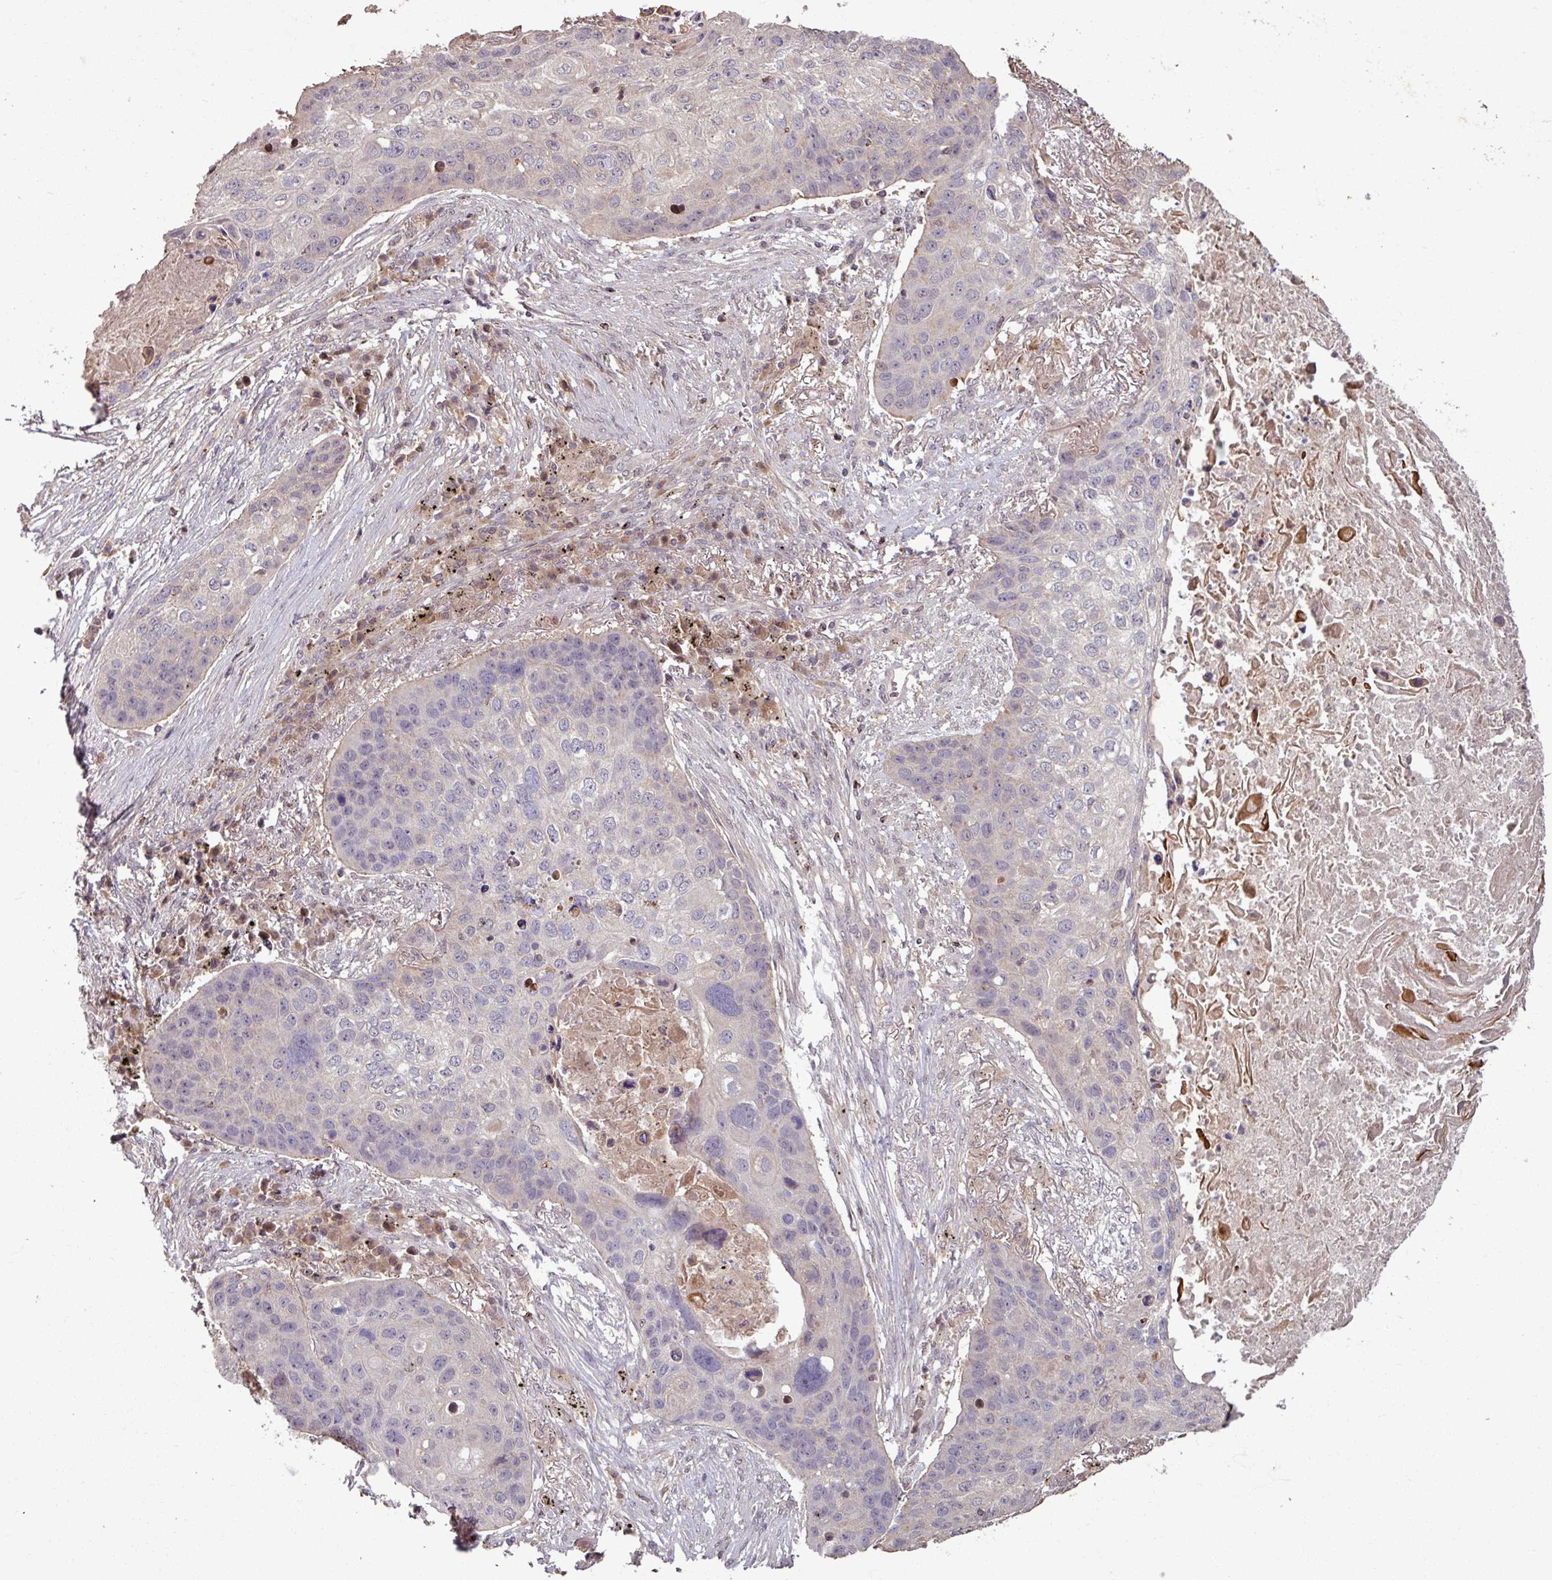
{"staining": {"intensity": "negative", "quantity": "none", "location": "none"}, "tissue": "lung cancer", "cell_type": "Tumor cells", "image_type": "cancer", "snomed": [{"axis": "morphology", "description": "Squamous cell carcinoma, NOS"}, {"axis": "topography", "description": "Lung"}], "caption": "Protein analysis of squamous cell carcinoma (lung) demonstrates no significant expression in tumor cells.", "gene": "OR6B1", "patient": {"sex": "female", "age": 63}}